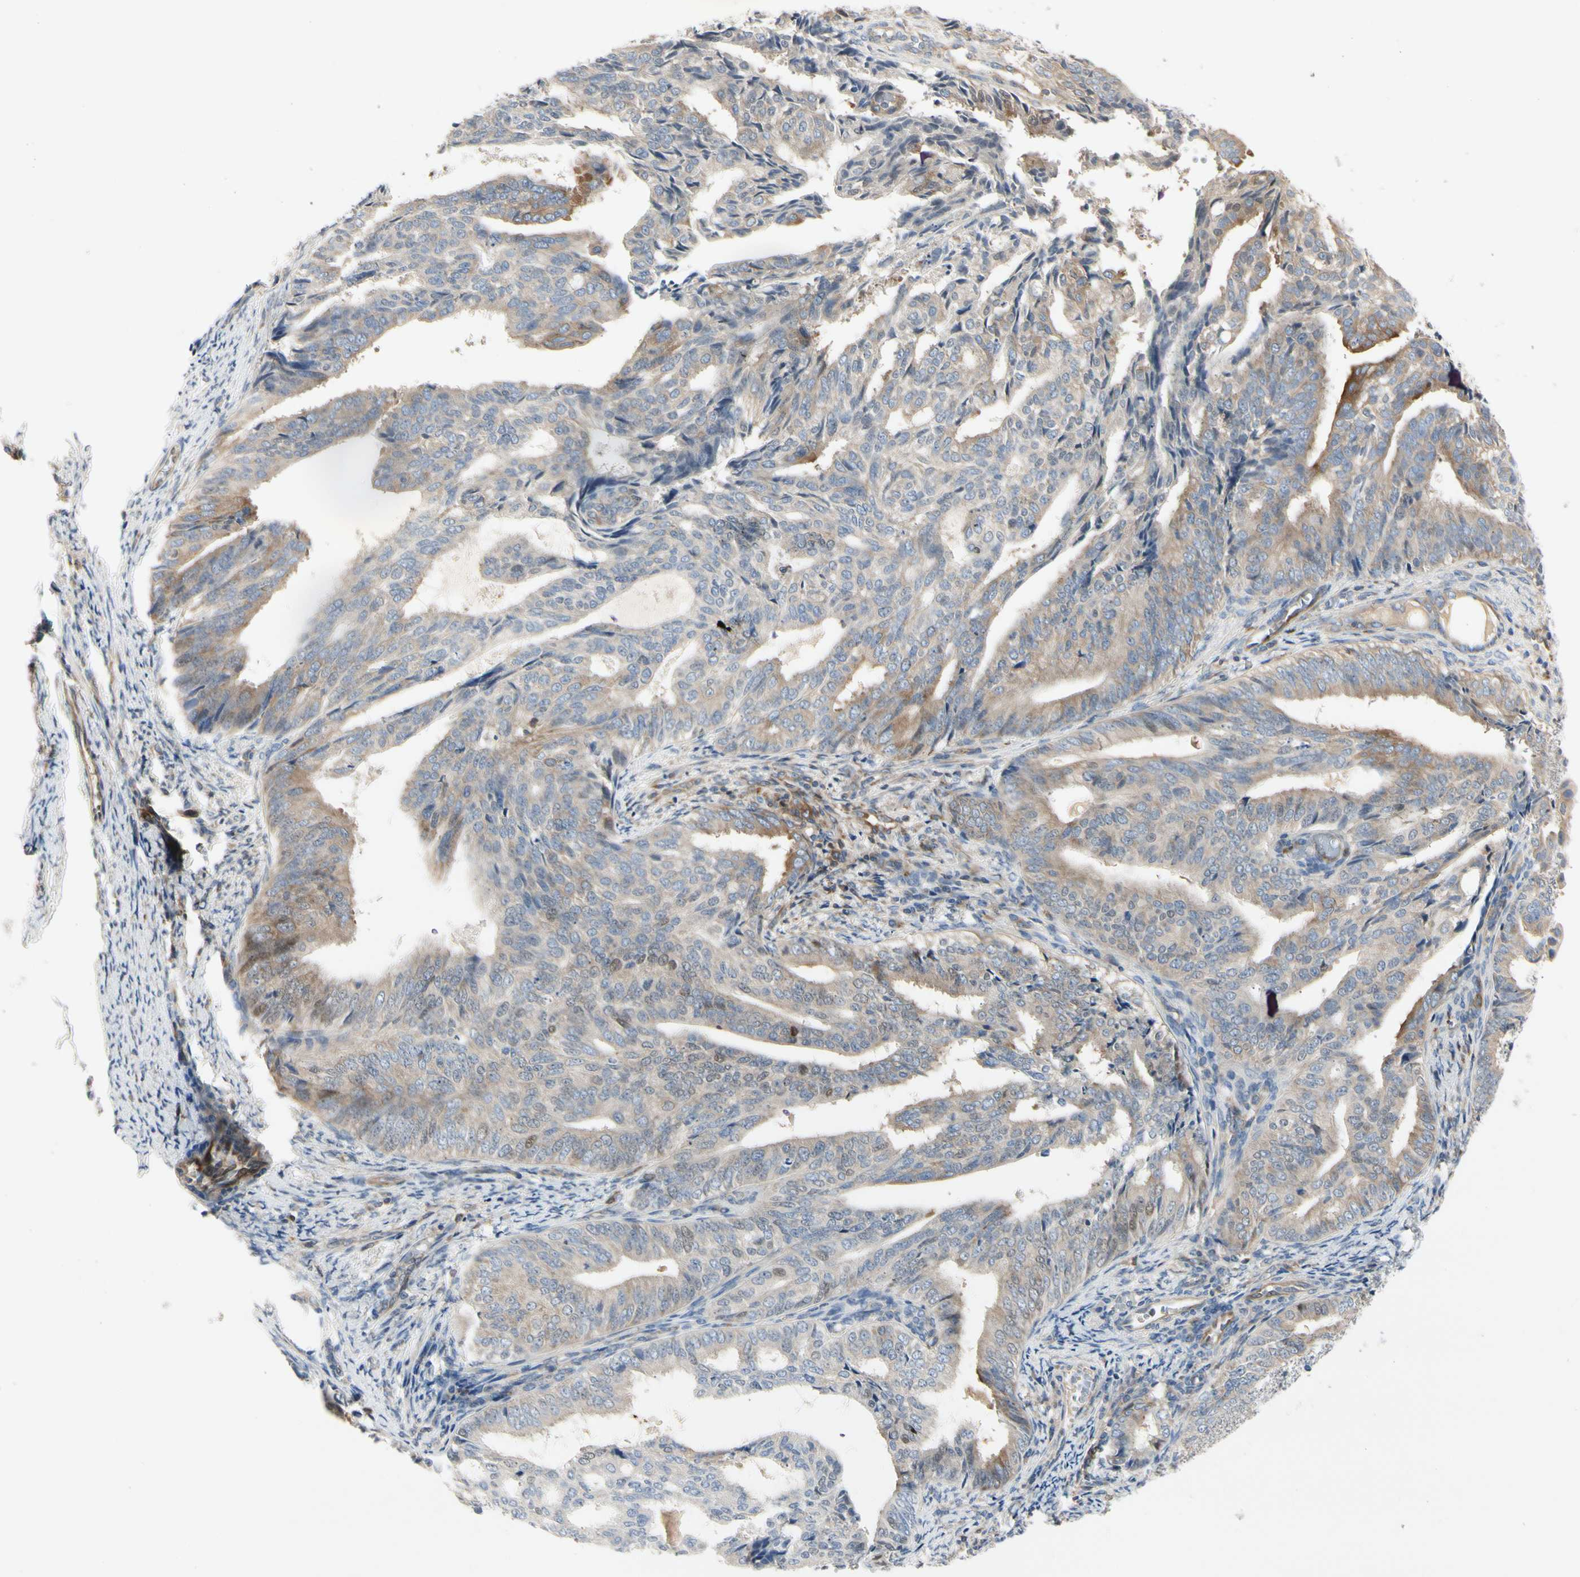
{"staining": {"intensity": "weak", "quantity": ">75%", "location": "cytoplasmic/membranous"}, "tissue": "endometrial cancer", "cell_type": "Tumor cells", "image_type": "cancer", "snomed": [{"axis": "morphology", "description": "Adenocarcinoma, NOS"}, {"axis": "topography", "description": "Endometrium"}], "caption": "Protein staining reveals weak cytoplasmic/membranous positivity in about >75% of tumor cells in endometrial cancer.", "gene": "NFKB2", "patient": {"sex": "female", "age": 58}}